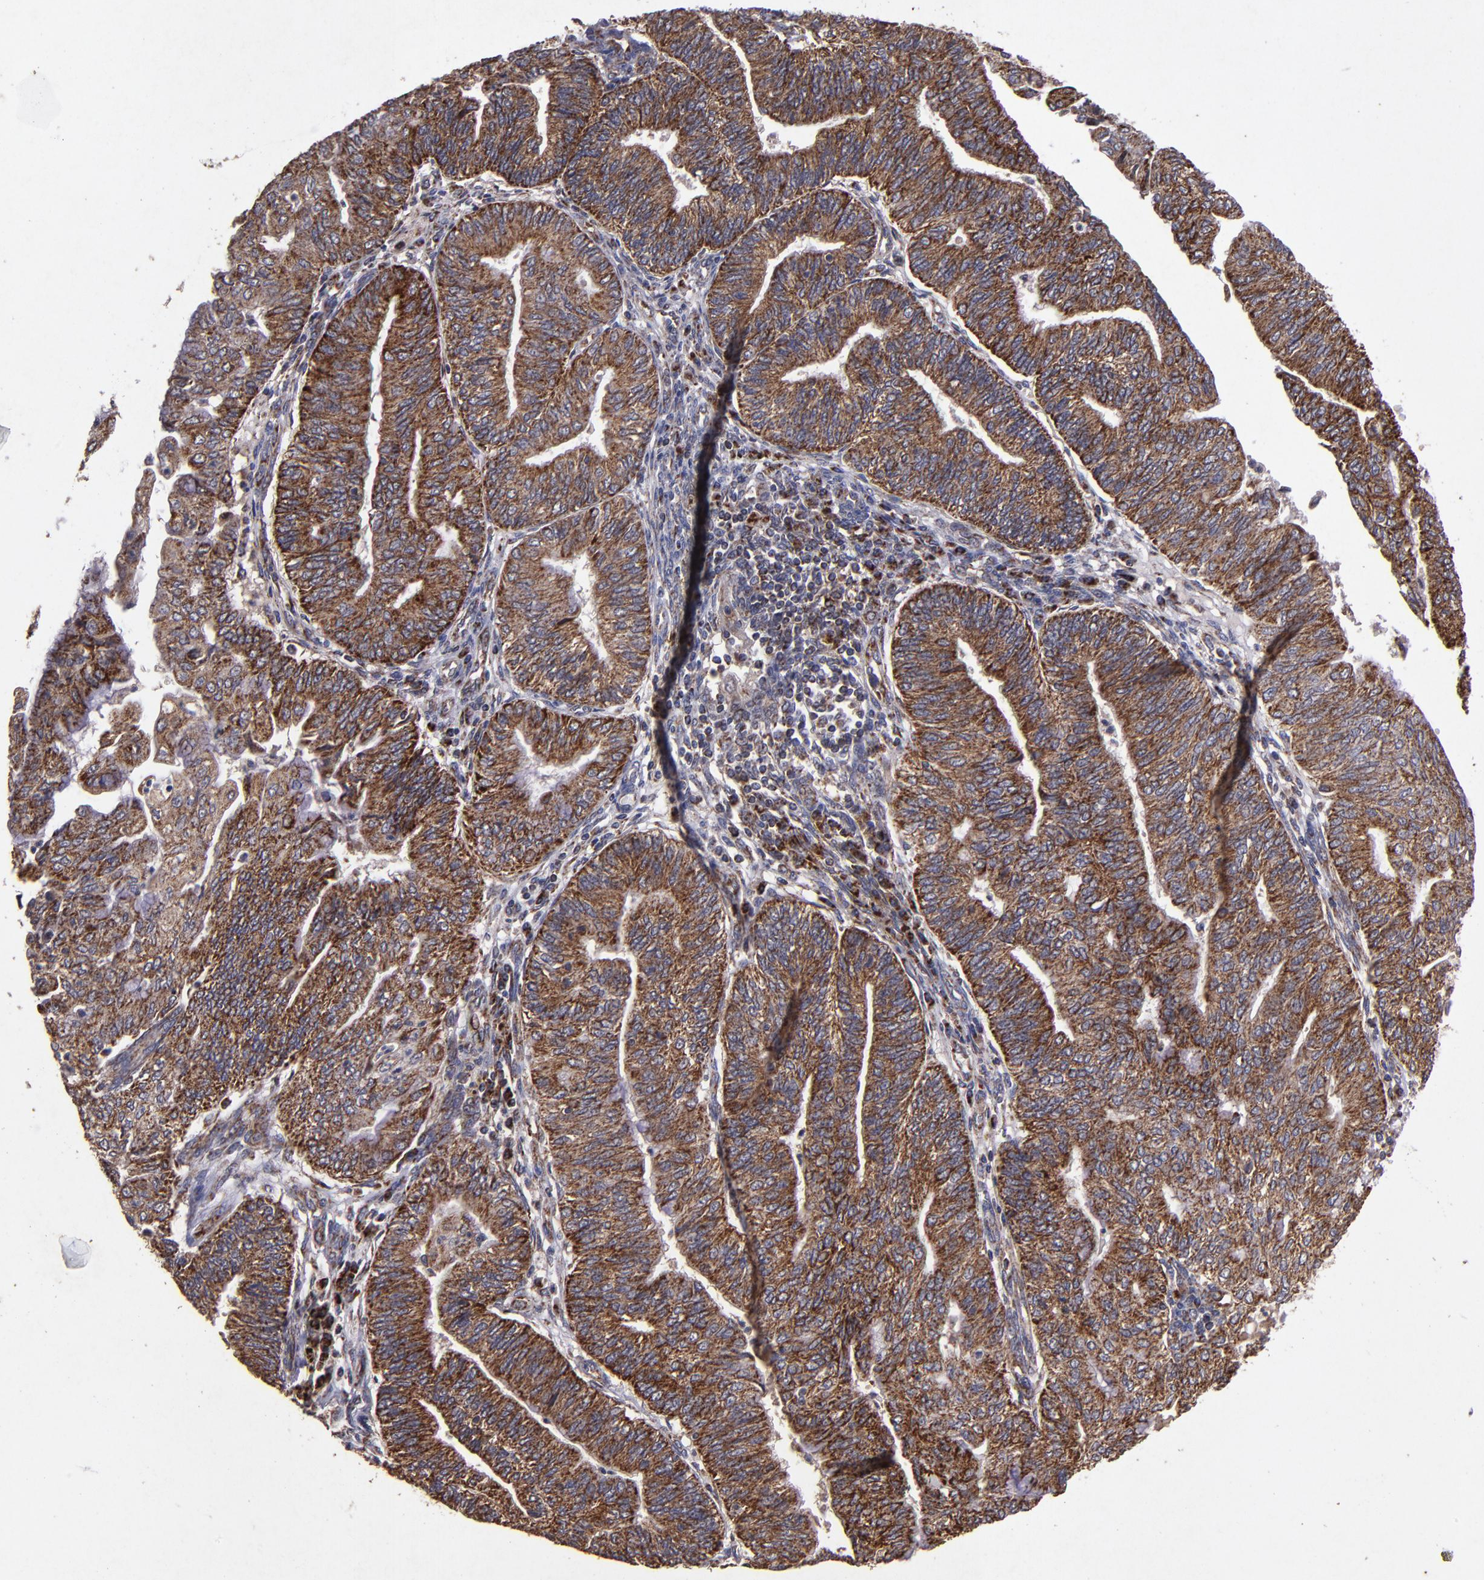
{"staining": {"intensity": "moderate", "quantity": ">75%", "location": "cytoplasmic/membranous"}, "tissue": "endometrial cancer", "cell_type": "Tumor cells", "image_type": "cancer", "snomed": [{"axis": "morphology", "description": "Adenocarcinoma, NOS"}, {"axis": "topography", "description": "Endometrium"}], "caption": "Endometrial cancer was stained to show a protein in brown. There is medium levels of moderate cytoplasmic/membranous staining in about >75% of tumor cells.", "gene": "TIMM9", "patient": {"sex": "female", "age": 59}}